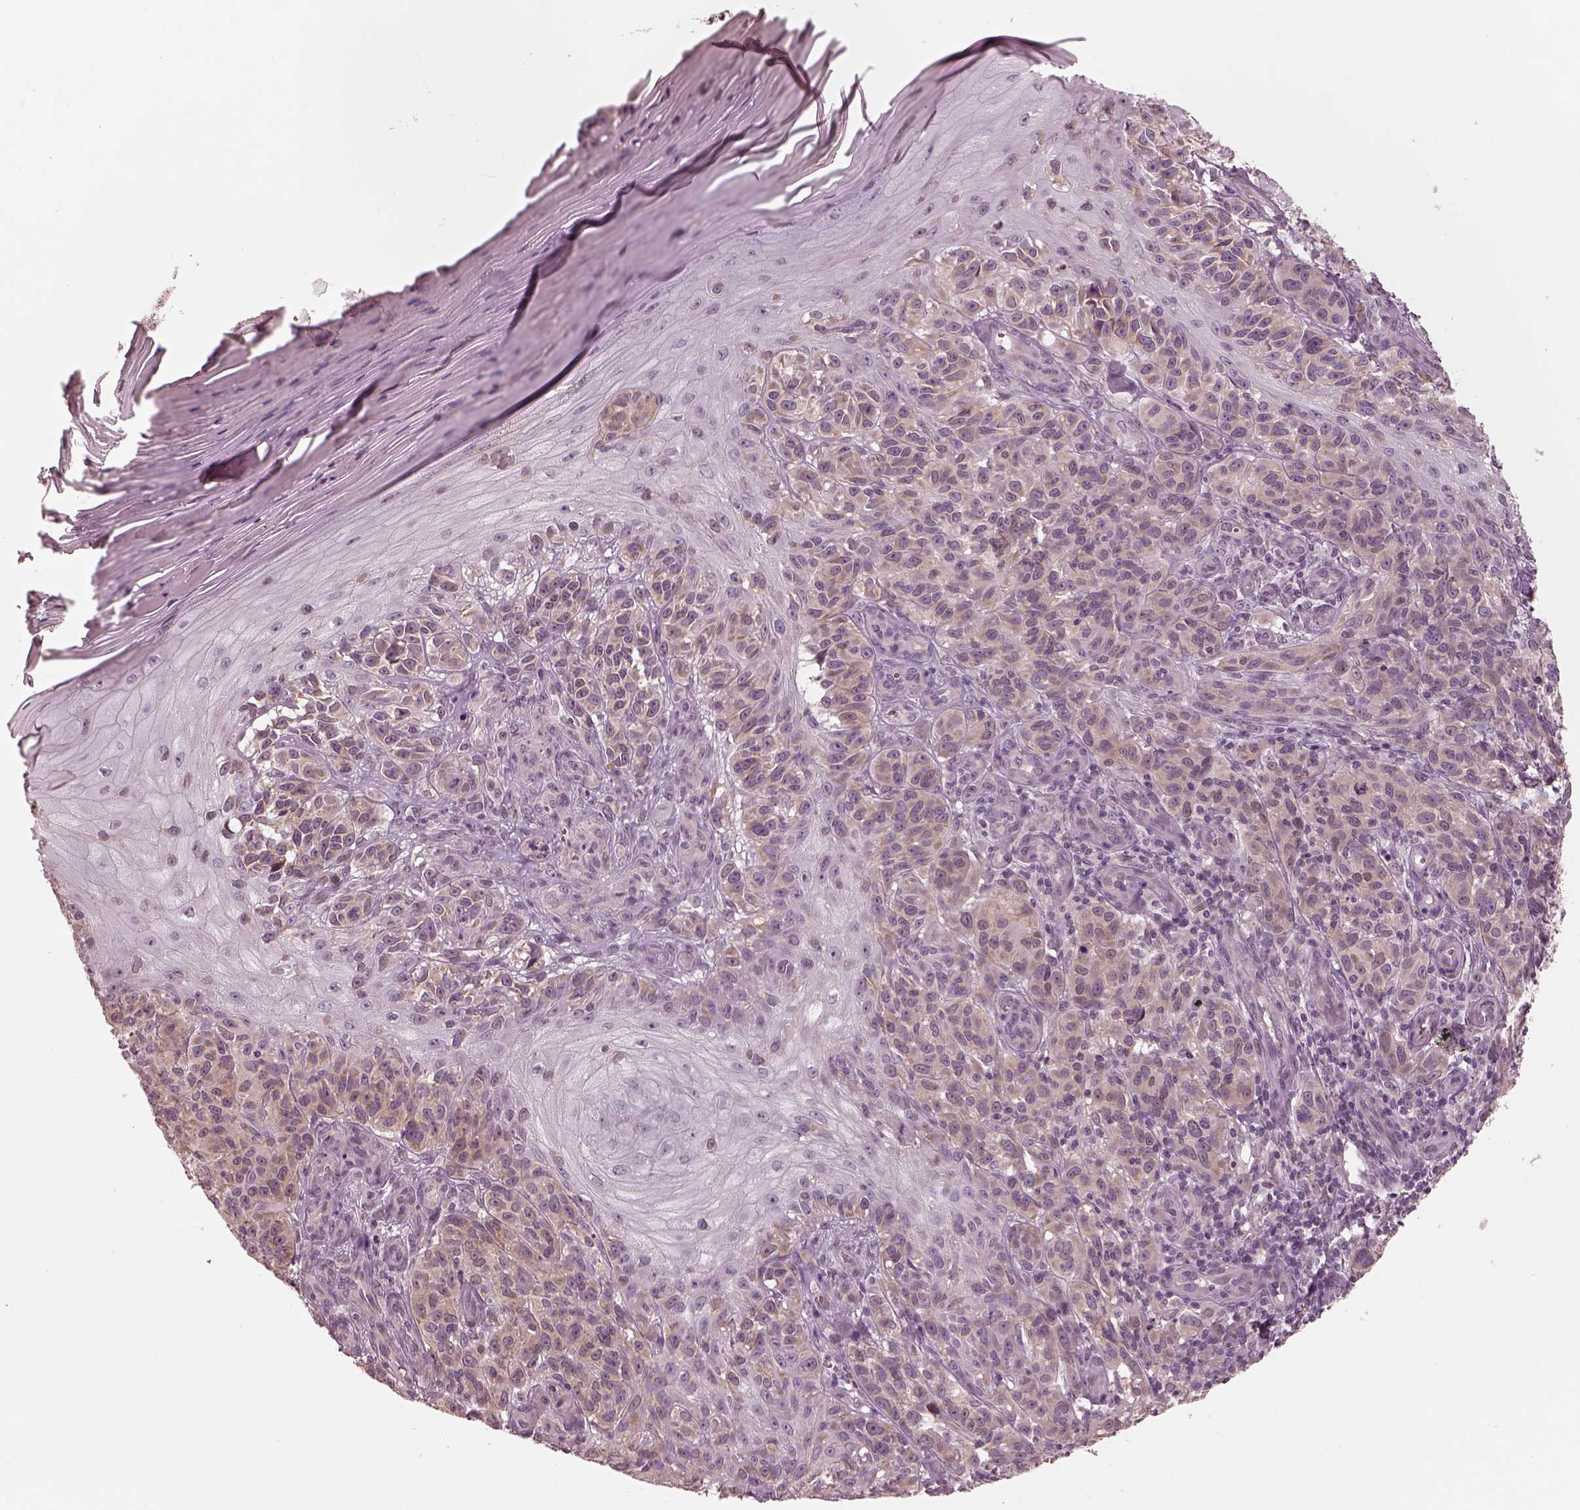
{"staining": {"intensity": "weak", "quantity": "25%-75%", "location": "cytoplasmic/membranous"}, "tissue": "melanoma", "cell_type": "Tumor cells", "image_type": "cancer", "snomed": [{"axis": "morphology", "description": "Malignant melanoma, NOS"}, {"axis": "topography", "description": "Skin"}], "caption": "Melanoma stained for a protein exhibits weak cytoplasmic/membranous positivity in tumor cells.", "gene": "IQCB1", "patient": {"sex": "female", "age": 53}}